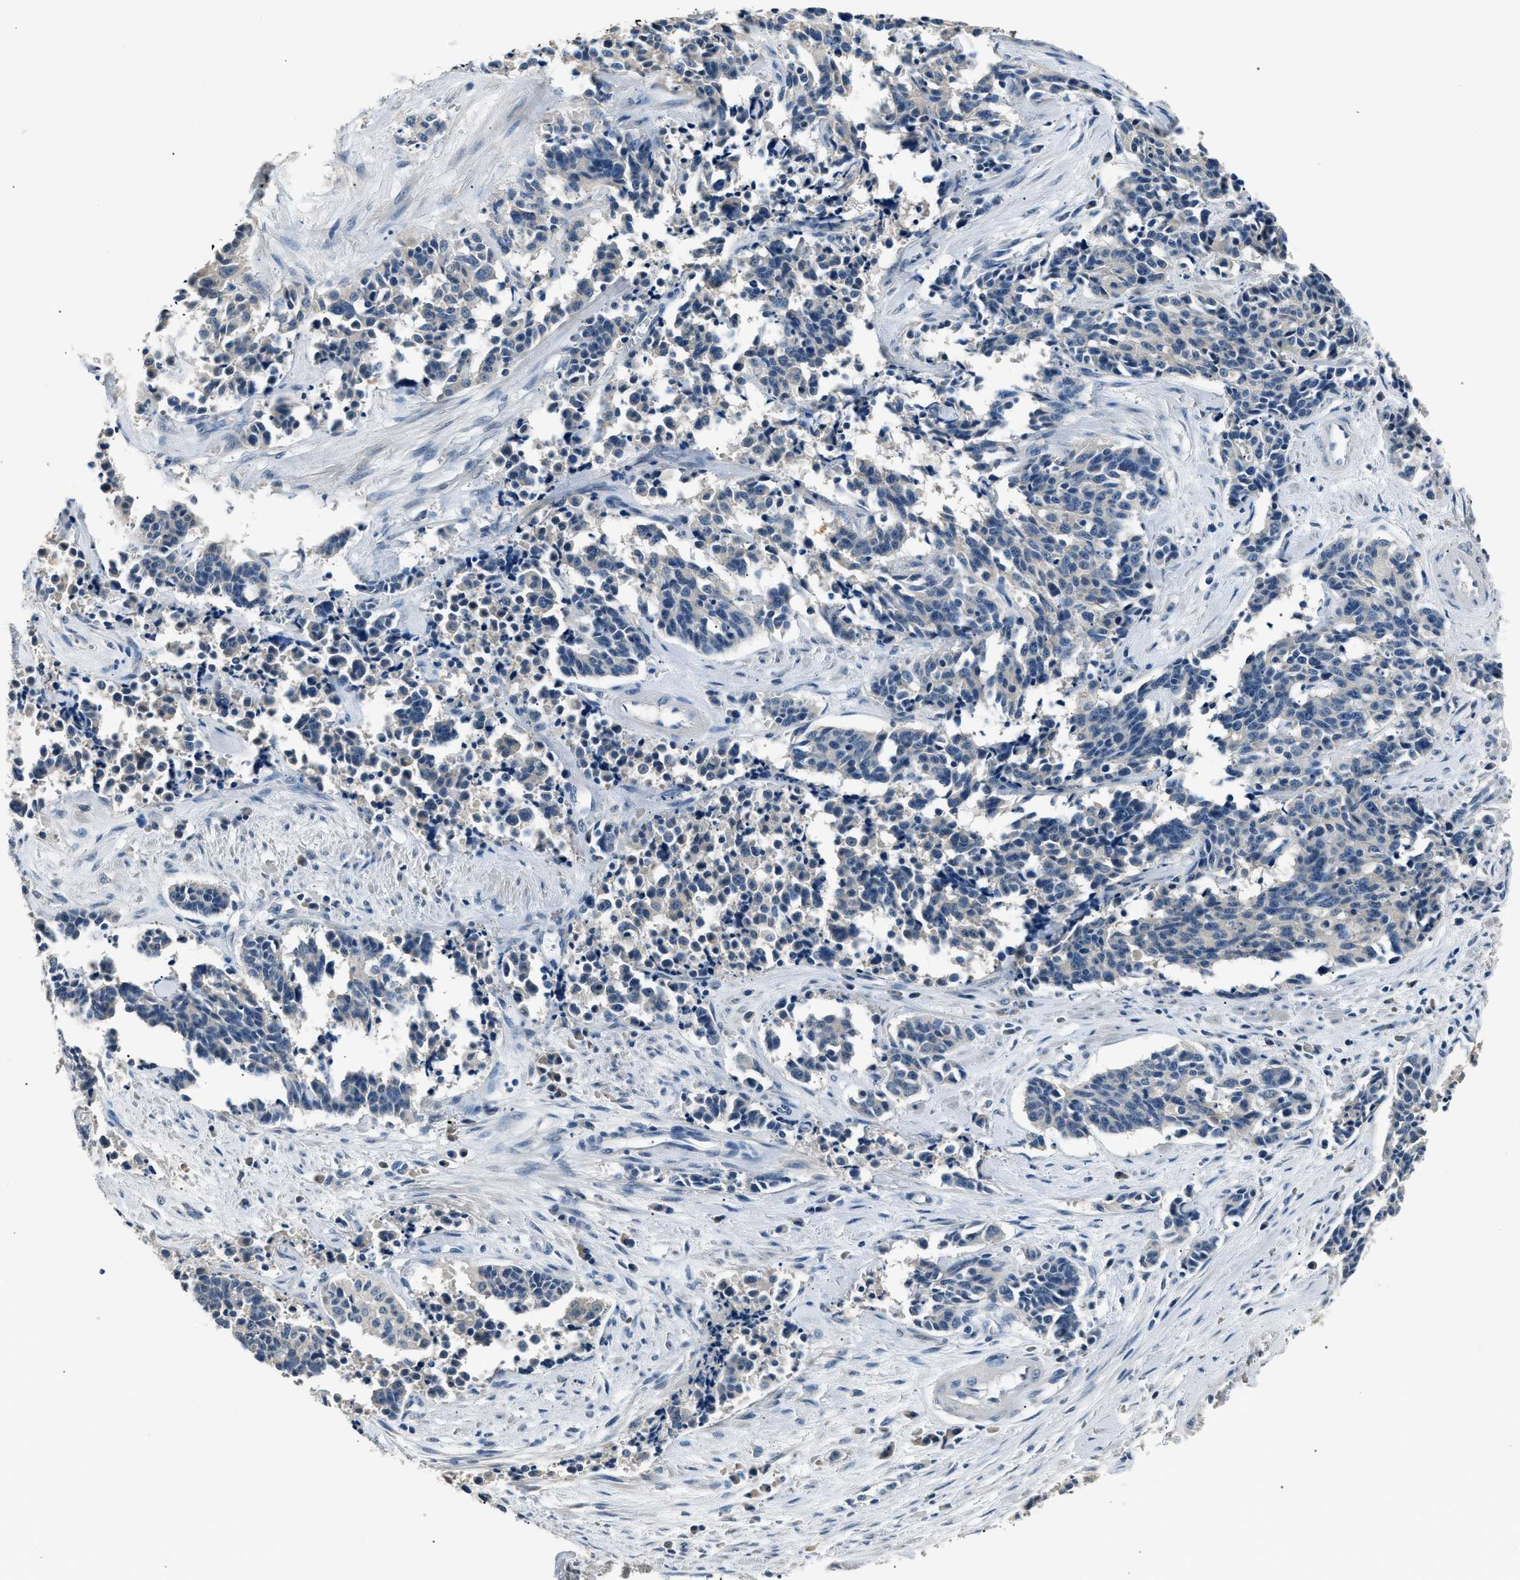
{"staining": {"intensity": "negative", "quantity": "none", "location": "none"}, "tissue": "cervical cancer", "cell_type": "Tumor cells", "image_type": "cancer", "snomed": [{"axis": "morphology", "description": "Squamous cell carcinoma, NOS"}, {"axis": "topography", "description": "Cervix"}], "caption": "High magnification brightfield microscopy of cervical cancer (squamous cell carcinoma) stained with DAB (3,3'-diaminobenzidine) (brown) and counterstained with hematoxylin (blue): tumor cells show no significant positivity.", "gene": "INHA", "patient": {"sex": "female", "age": 35}}